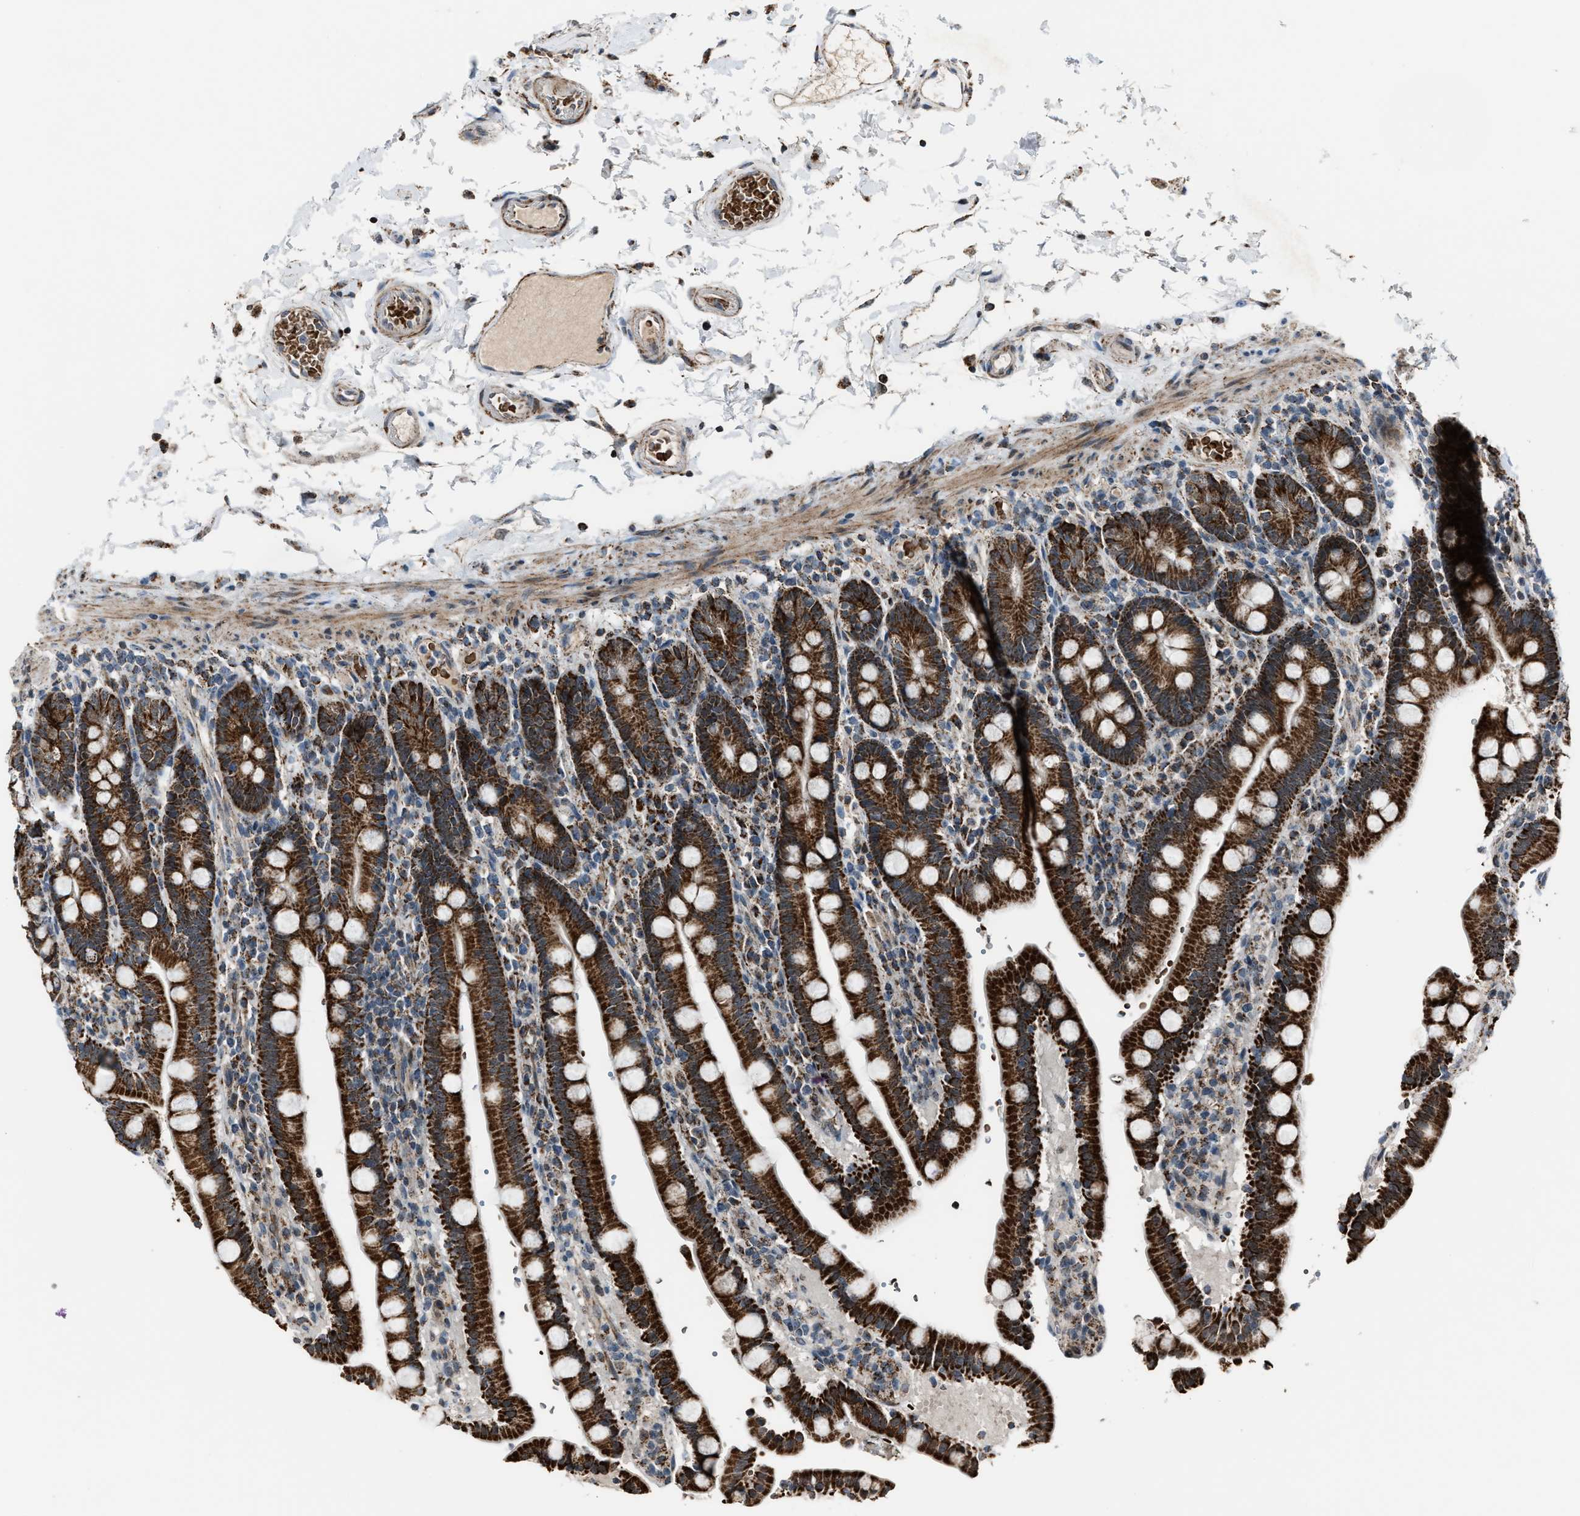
{"staining": {"intensity": "strong", "quantity": ">75%", "location": "cytoplasmic/membranous"}, "tissue": "duodenum", "cell_type": "Glandular cells", "image_type": "normal", "snomed": [{"axis": "morphology", "description": "Normal tissue, NOS"}, {"axis": "topography", "description": "Small intestine, NOS"}], "caption": "This image exhibits IHC staining of unremarkable human duodenum, with high strong cytoplasmic/membranous positivity in approximately >75% of glandular cells.", "gene": "CHN2", "patient": {"sex": "female", "age": 71}}